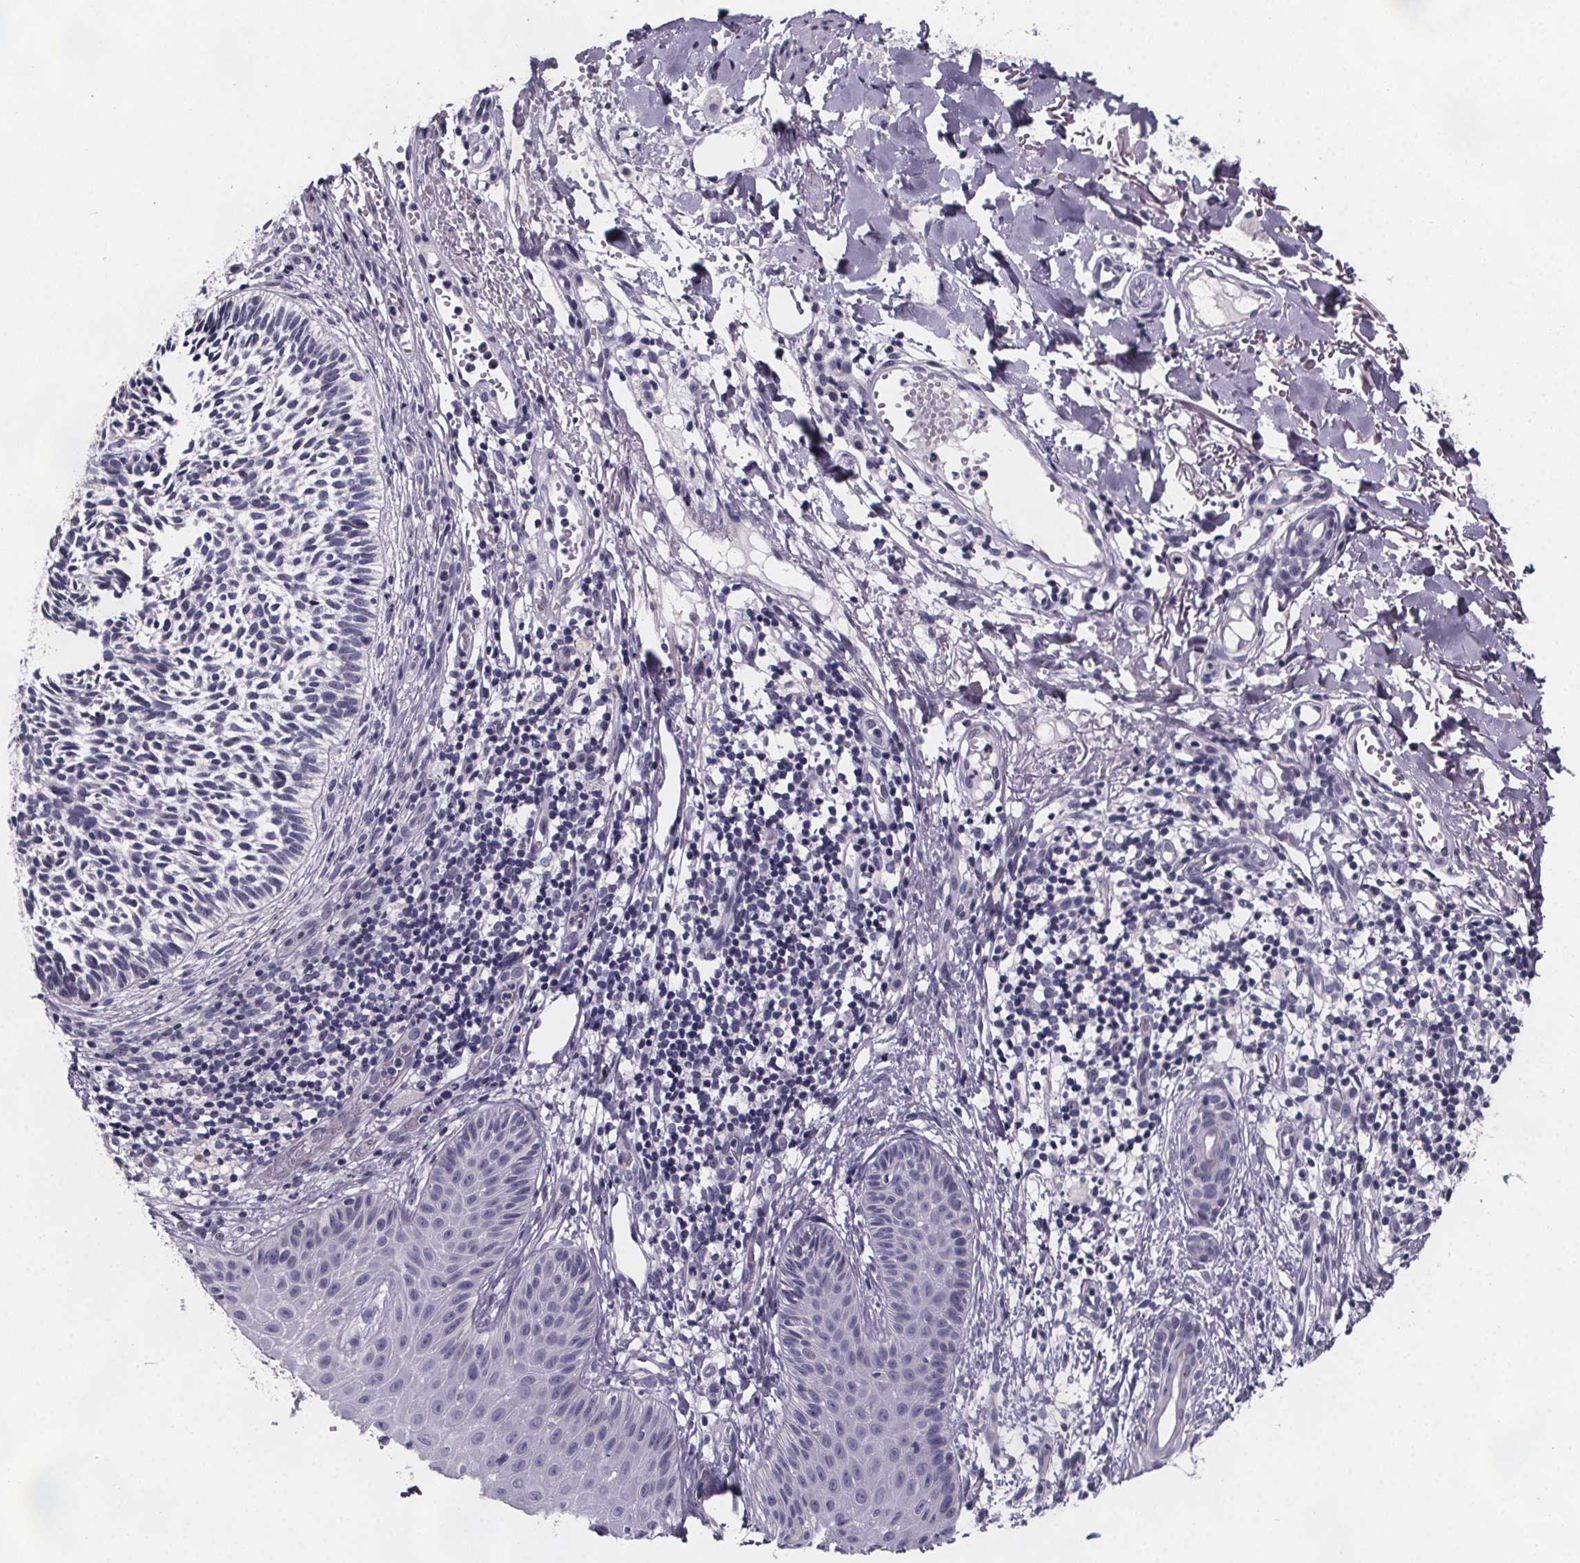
{"staining": {"intensity": "negative", "quantity": "none", "location": "none"}, "tissue": "skin cancer", "cell_type": "Tumor cells", "image_type": "cancer", "snomed": [{"axis": "morphology", "description": "Basal cell carcinoma"}, {"axis": "topography", "description": "Skin"}], "caption": "Skin cancer stained for a protein using immunohistochemistry demonstrates no staining tumor cells.", "gene": "PAH", "patient": {"sex": "male", "age": 78}}